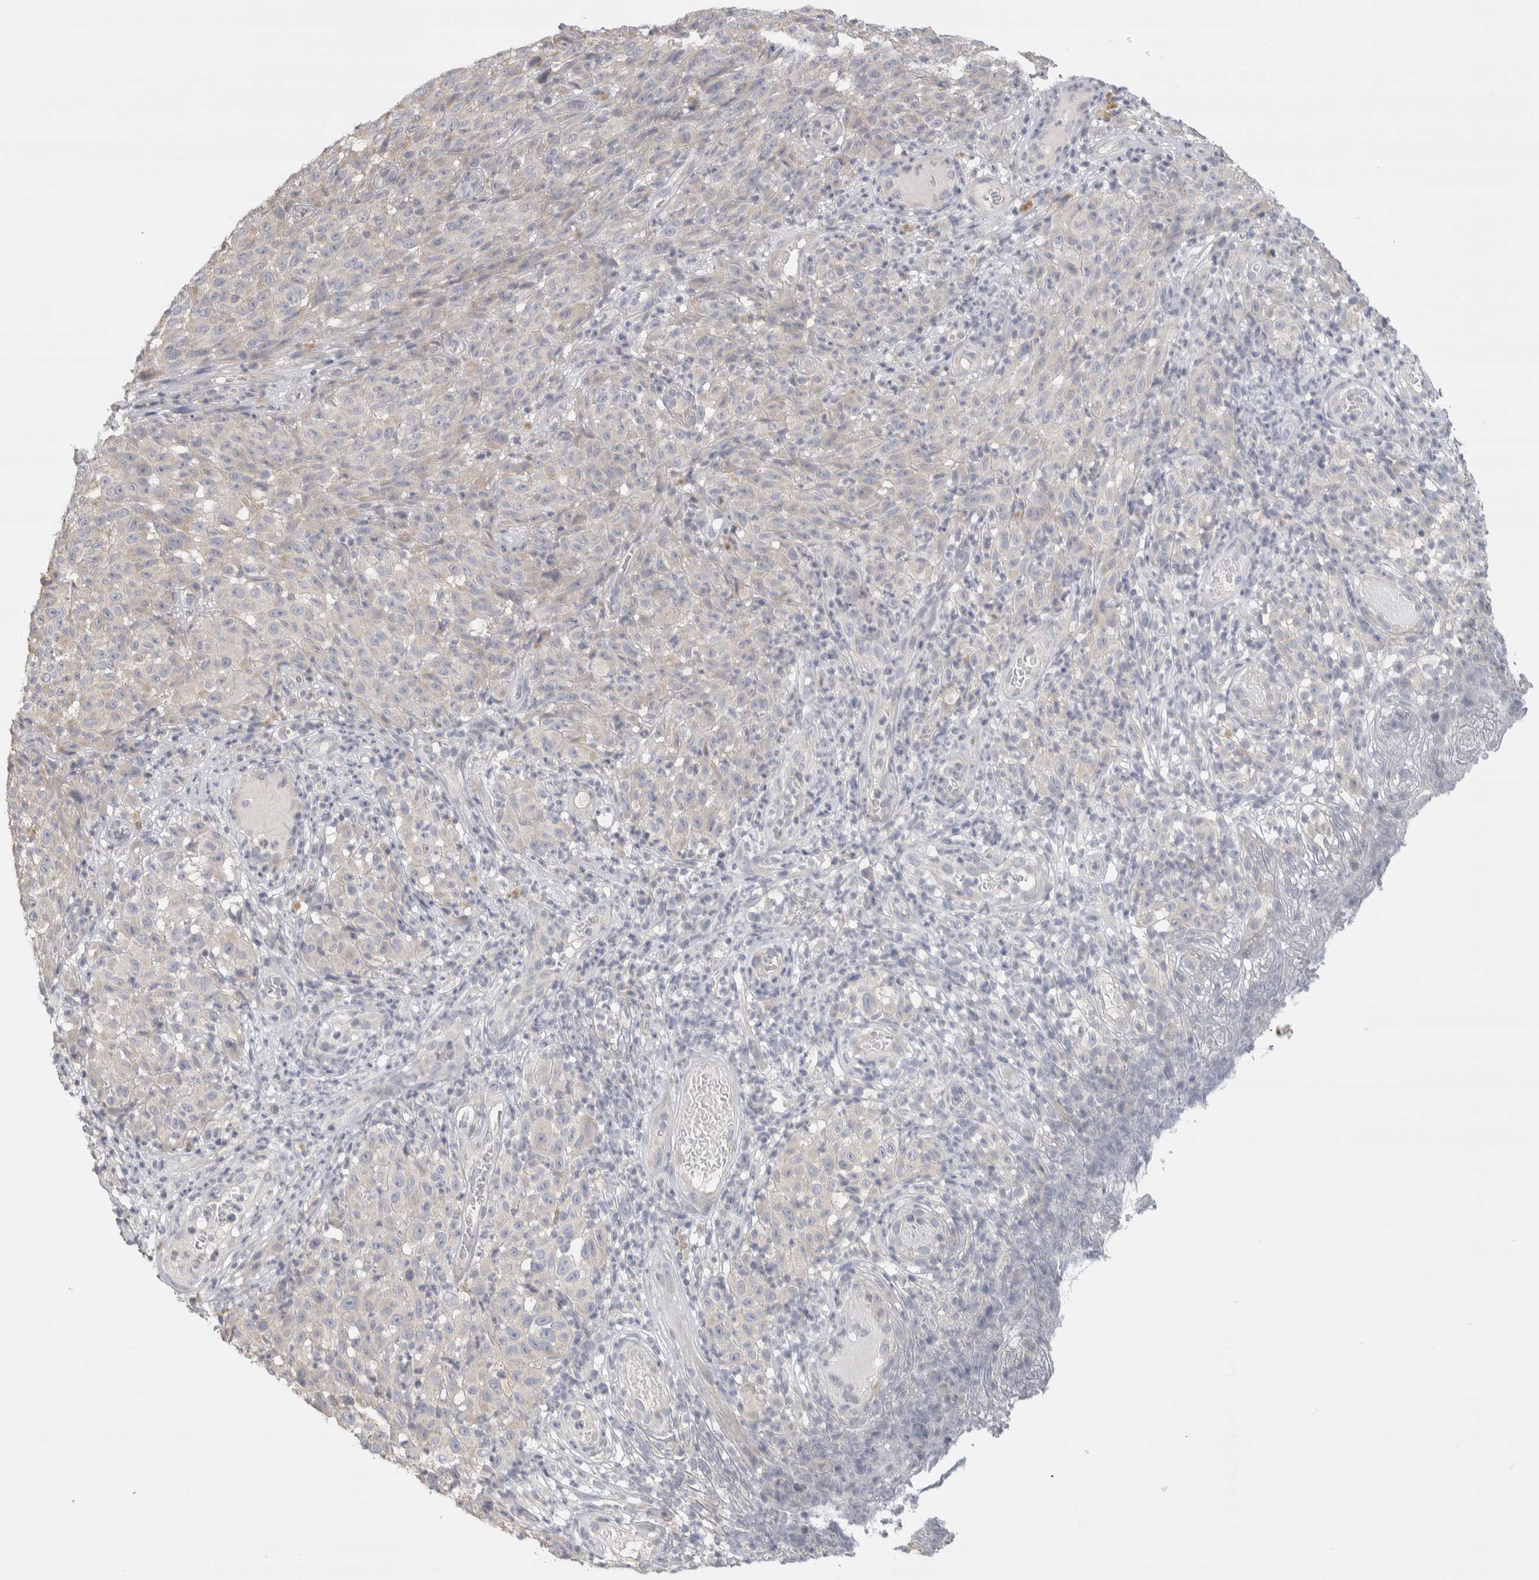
{"staining": {"intensity": "negative", "quantity": "none", "location": "none"}, "tissue": "melanoma", "cell_type": "Tumor cells", "image_type": "cancer", "snomed": [{"axis": "morphology", "description": "Malignant melanoma, NOS"}, {"axis": "topography", "description": "Skin"}], "caption": "Tumor cells are negative for protein expression in human melanoma. (Stains: DAB (3,3'-diaminobenzidine) immunohistochemistry (IHC) with hematoxylin counter stain, Microscopy: brightfield microscopy at high magnification).", "gene": "DCXR", "patient": {"sex": "female", "age": 82}}